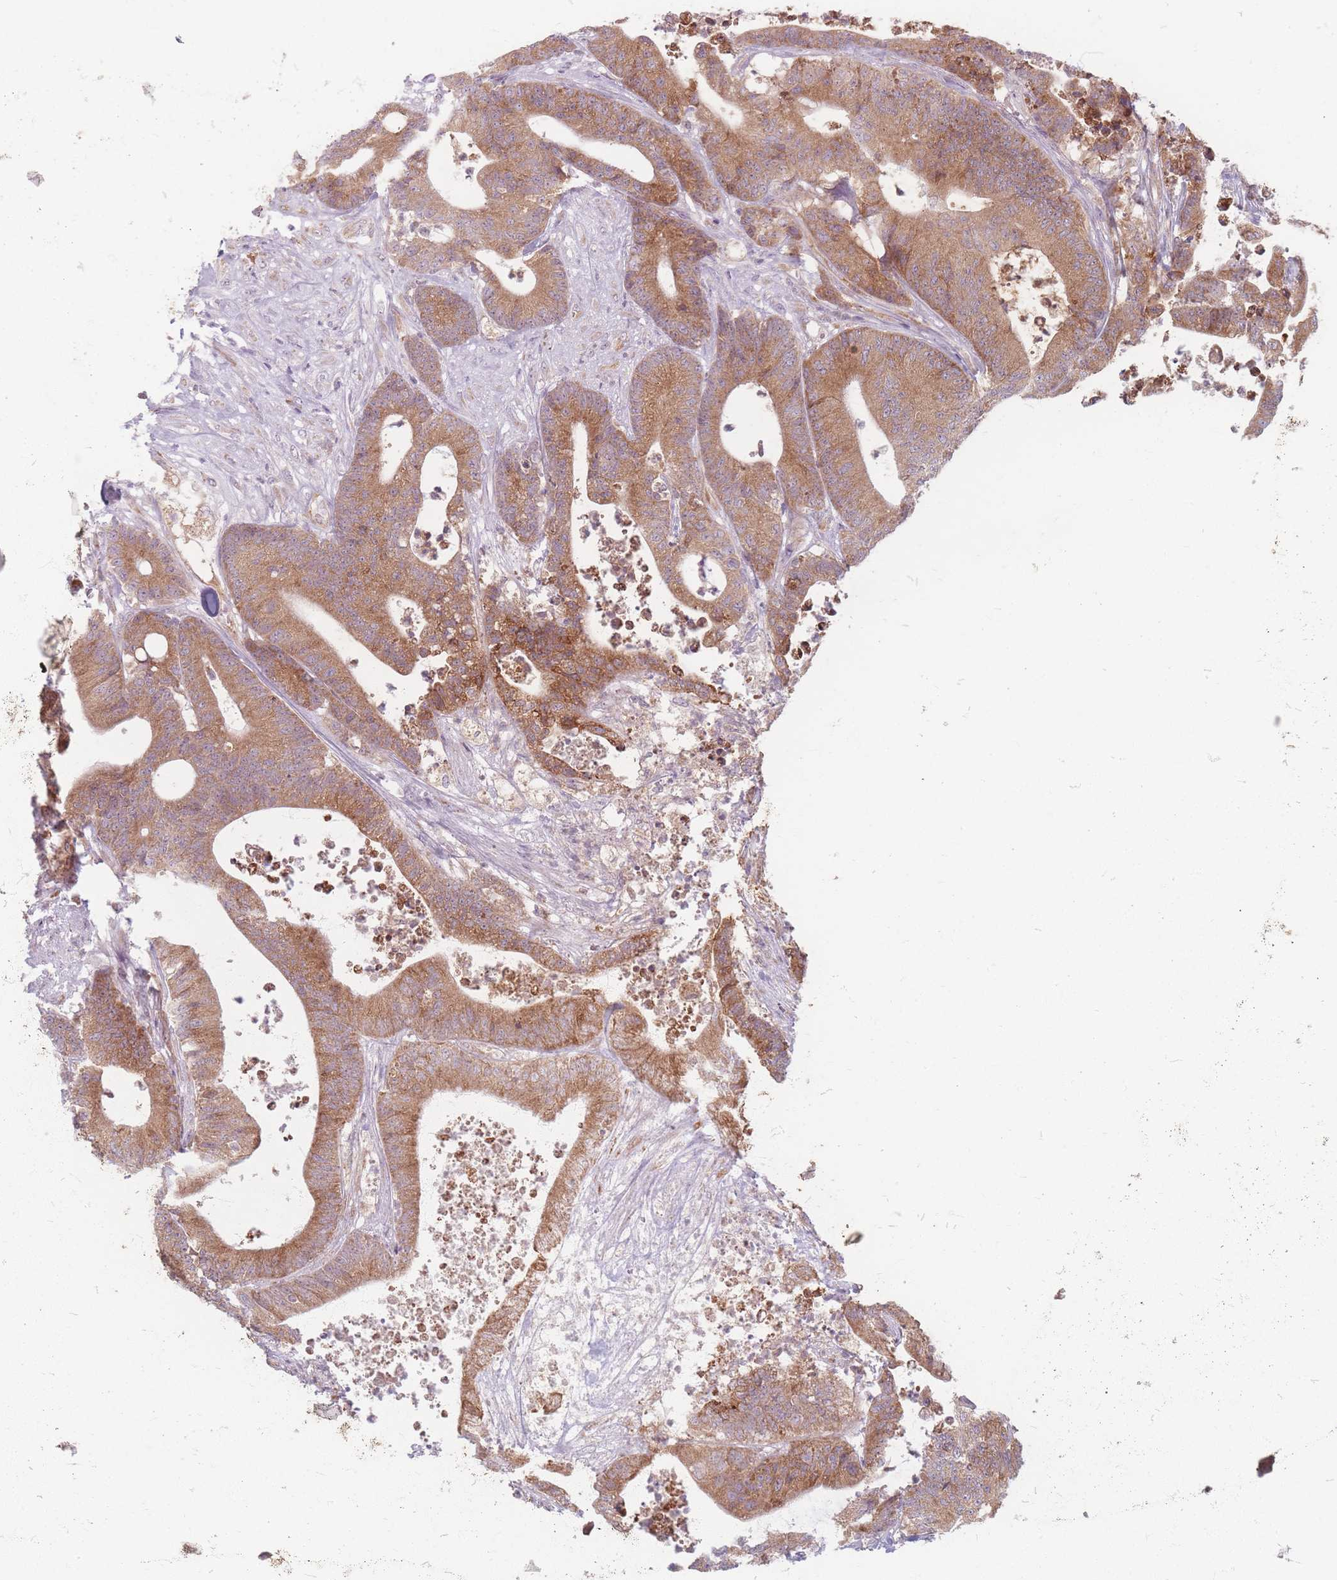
{"staining": {"intensity": "moderate", "quantity": ">75%", "location": "cytoplasmic/membranous"}, "tissue": "colorectal cancer", "cell_type": "Tumor cells", "image_type": "cancer", "snomed": [{"axis": "morphology", "description": "Adenocarcinoma, NOS"}, {"axis": "topography", "description": "Colon"}], "caption": "The photomicrograph displays staining of colorectal cancer (adenocarcinoma), revealing moderate cytoplasmic/membranous protein expression (brown color) within tumor cells.", "gene": "SMIM14", "patient": {"sex": "female", "age": 84}}